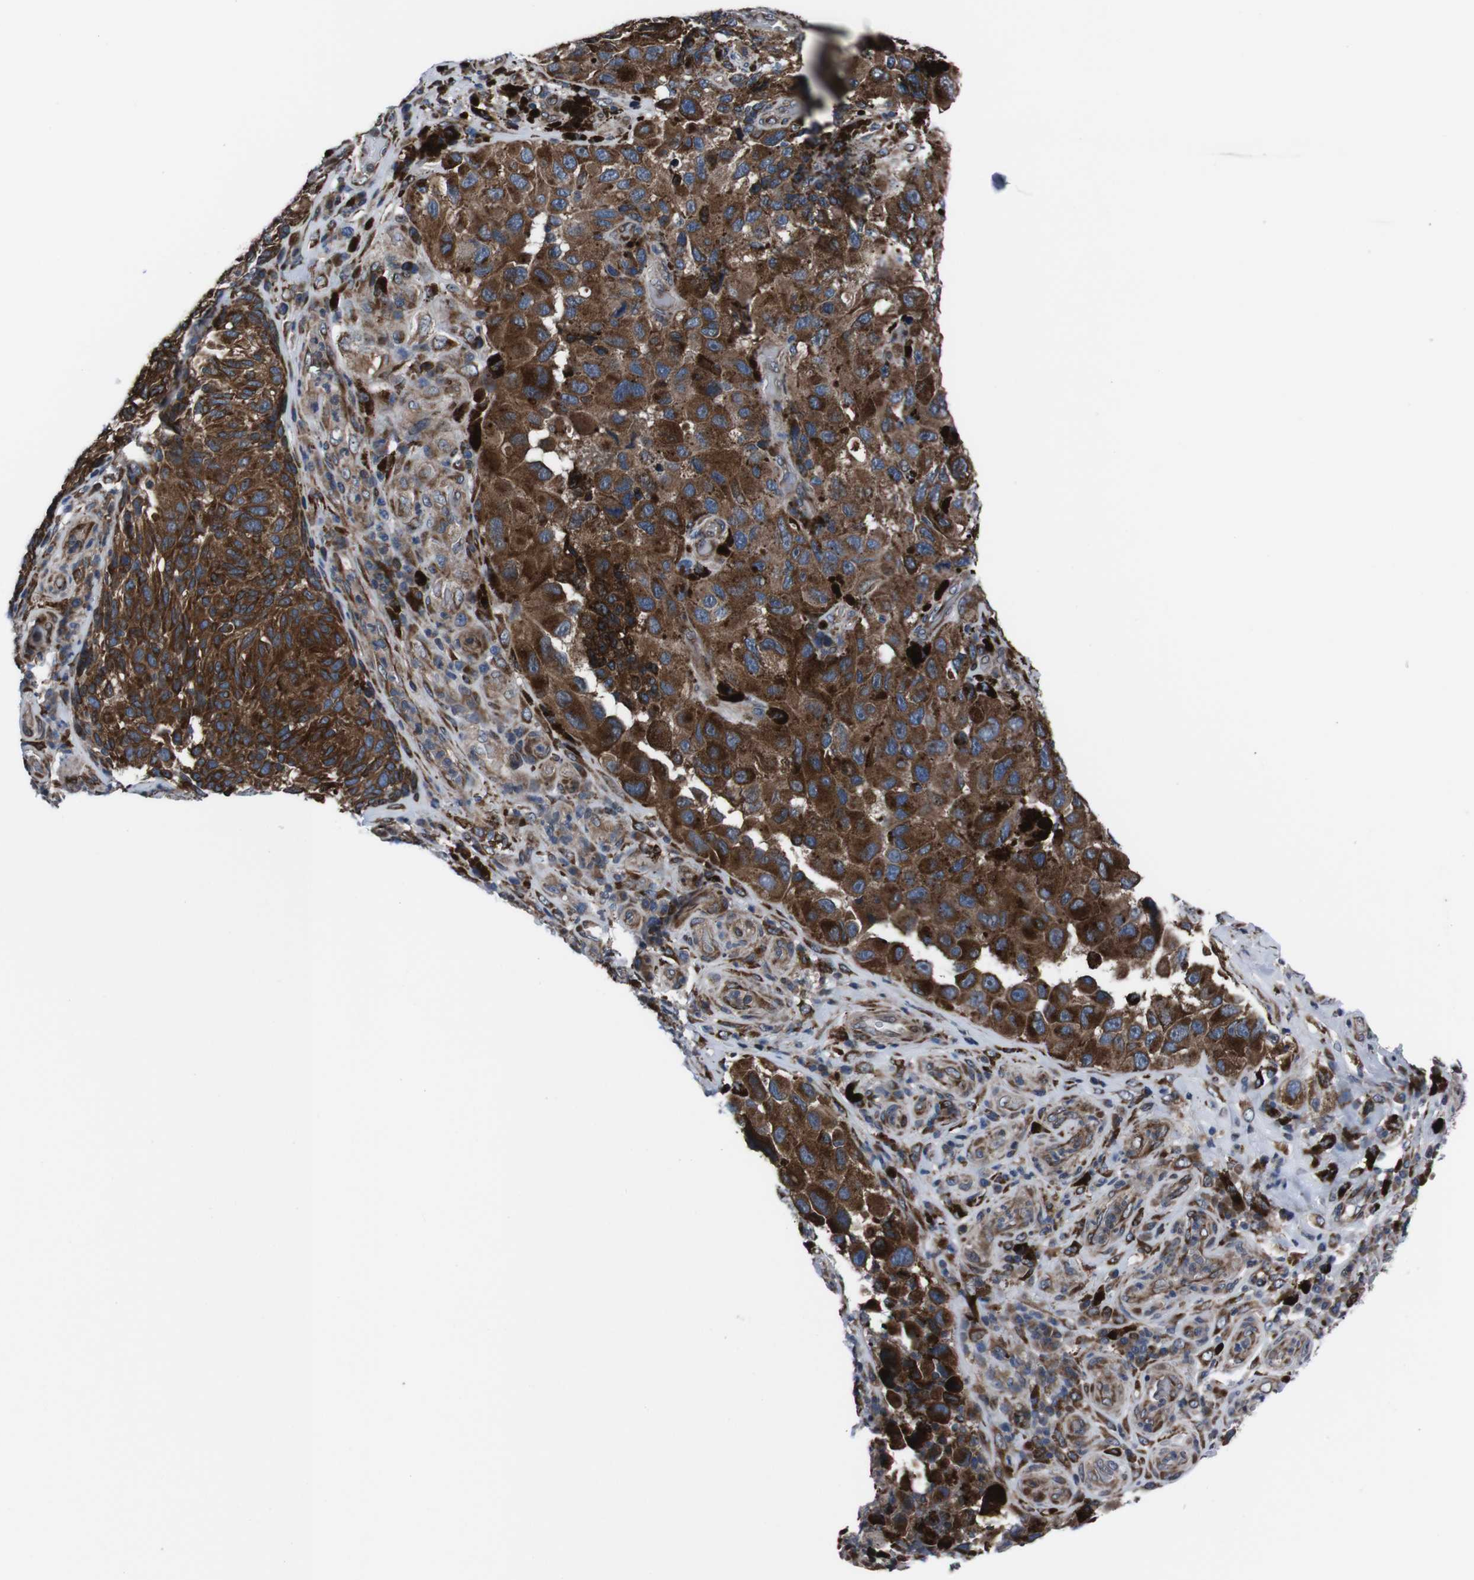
{"staining": {"intensity": "strong", "quantity": ">75%", "location": "cytoplasmic/membranous"}, "tissue": "melanoma", "cell_type": "Tumor cells", "image_type": "cancer", "snomed": [{"axis": "morphology", "description": "Malignant melanoma, NOS"}, {"axis": "topography", "description": "Skin"}], "caption": "This is an image of IHC staining of melanoma, which shows strong expression in the cytoplasmic/membranous of tumor cells.", "gene": "EIF4A2", "patient": {"sex": "female", "age": 73}}